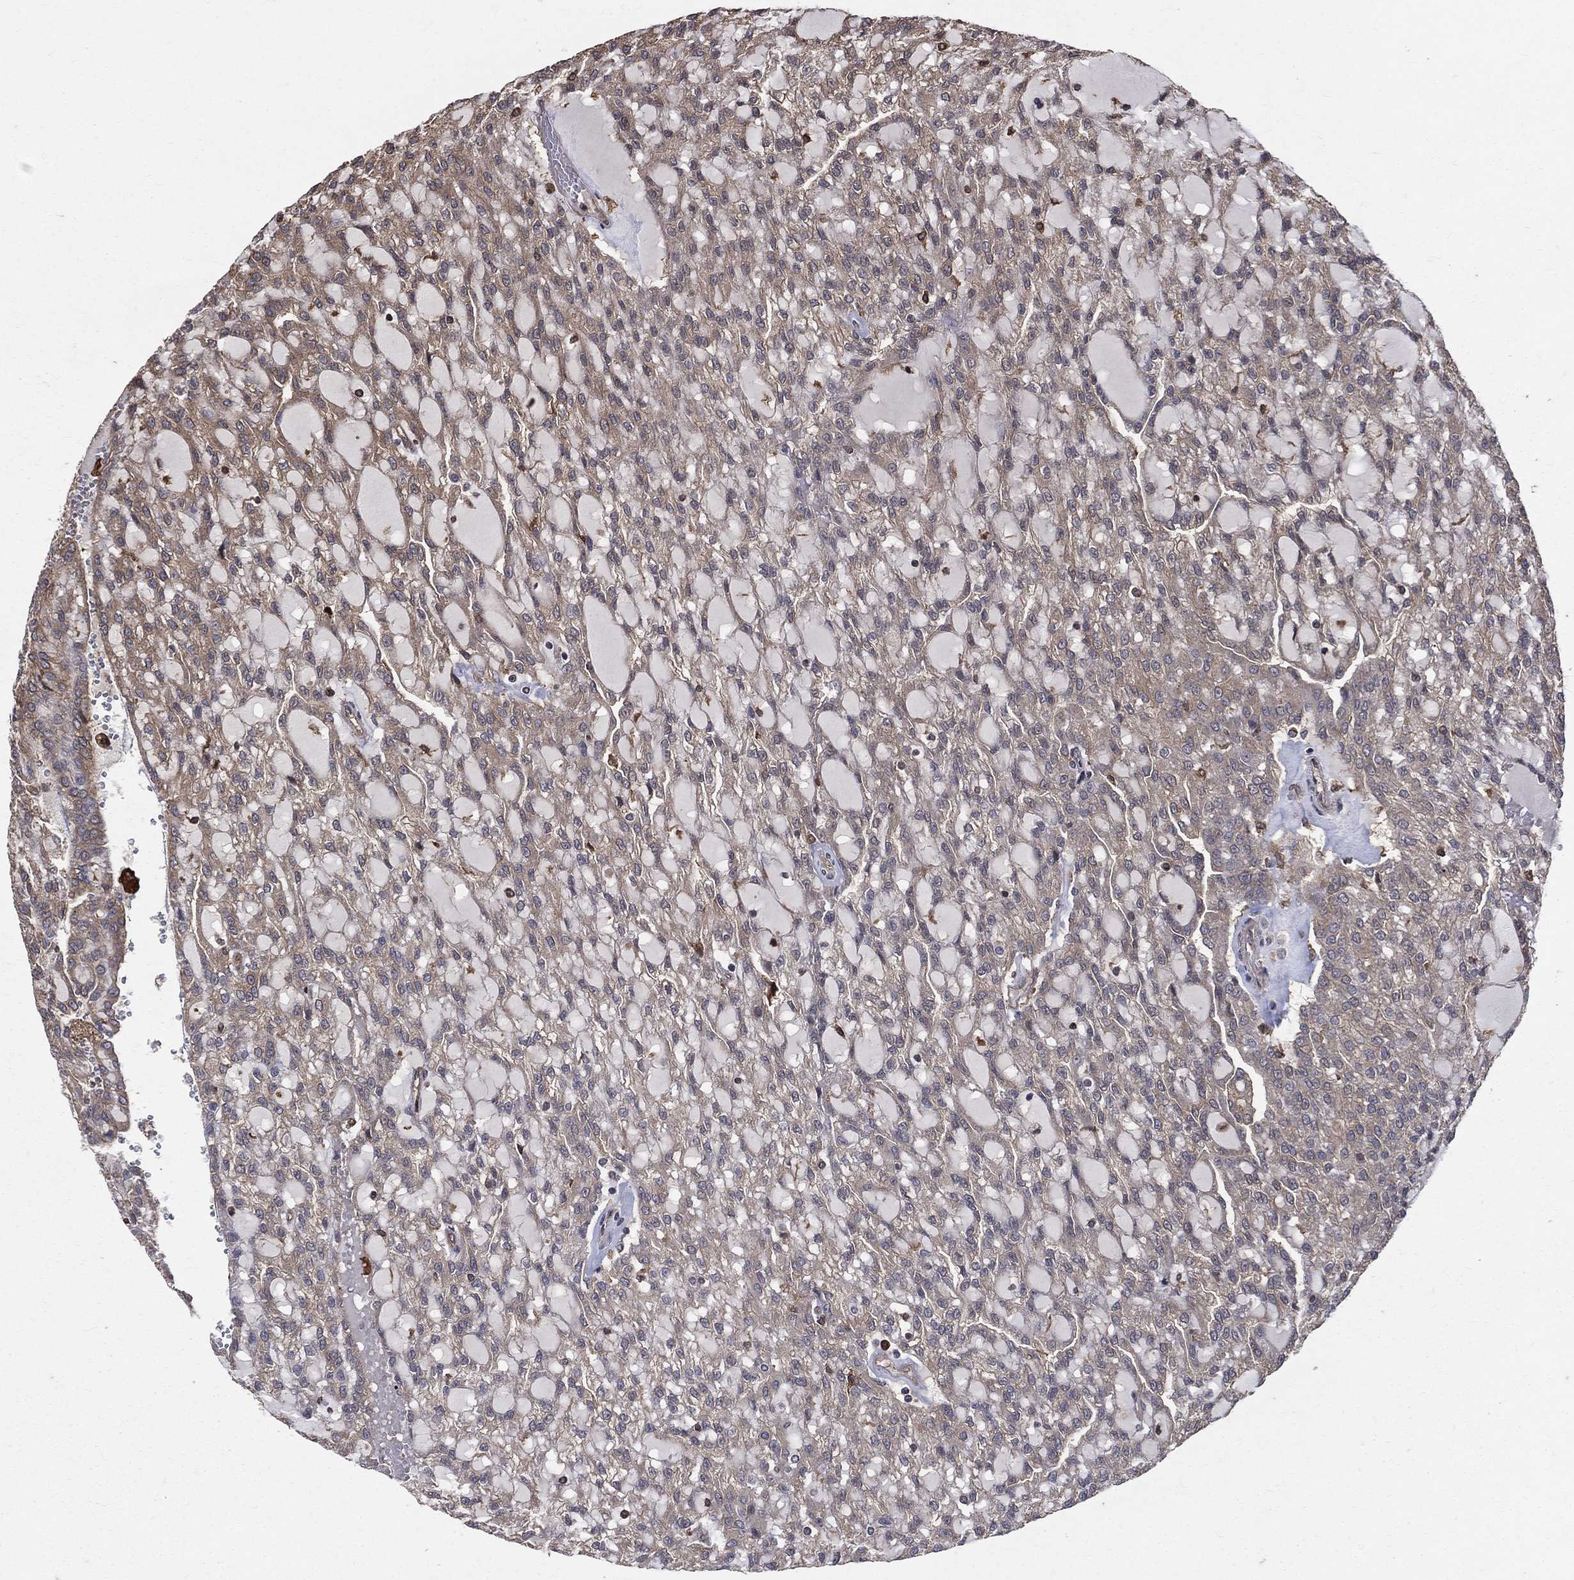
{"staining": {"intensity": "weak", "quantity": "<25%", "location": "cytoplasmic/membranous"}, "tissue": "renal cancer", "cell_type": "Tumor cells", "image_type": "cancer", "snomed": [{"axis": "morphology", "description": "Adenocarcinoma, NOS"}, {"axis": "topography", "description": "Kidney"}], "caption": "Immunohistochemical staining of renal cancer demonstrates no significant positivity in tumor cells.", "gene": "DPYSL2", "patient": {"sex": "male", "age": 63}}